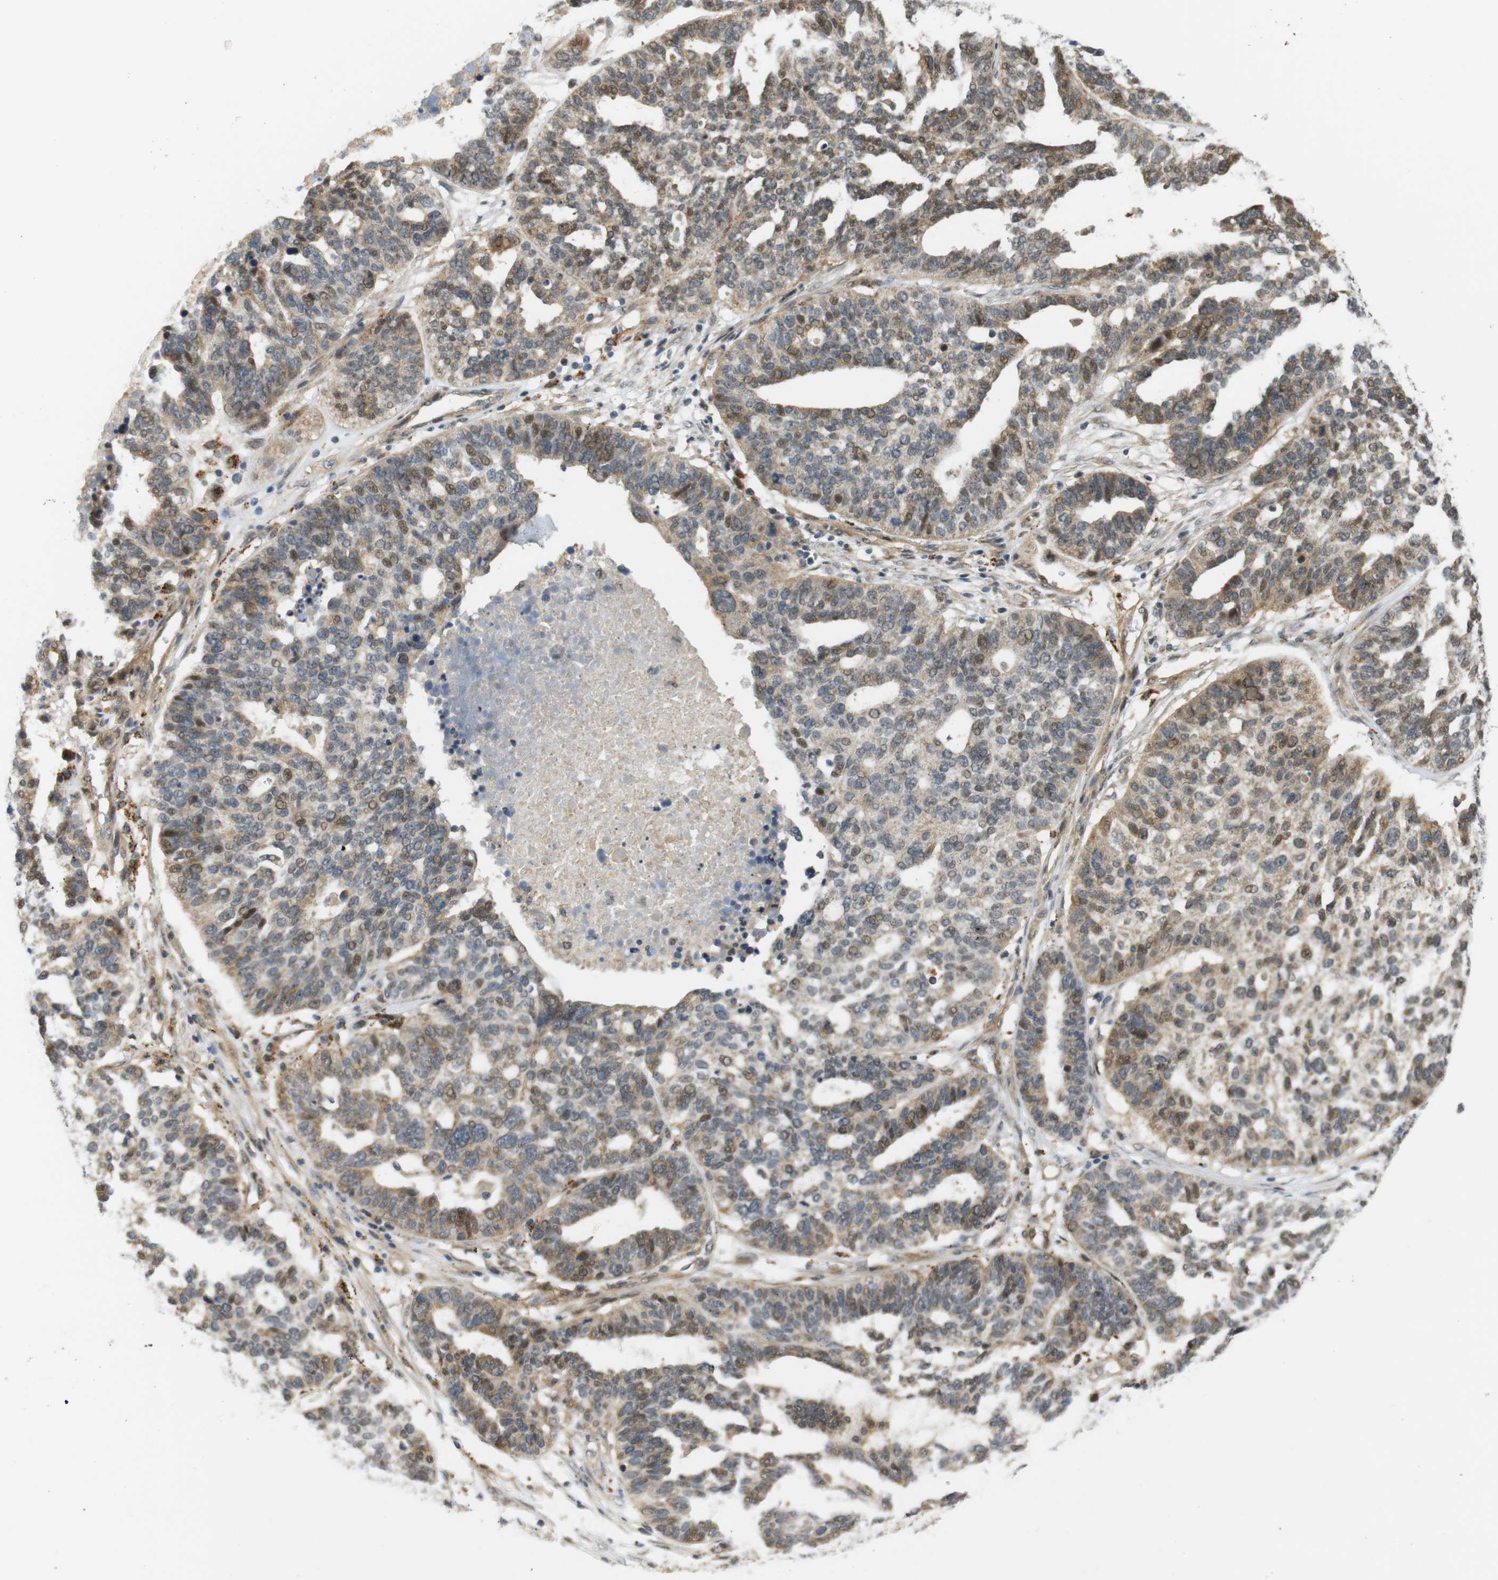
{"staining": {"intensity": "moderate", "quantity": "25%-75%", "location": "cytoplasmic/membranous,nuclear"}, "tissue": "ovarian cancer", "cell_type": "Tumor cells", "image_type": "cancer", "snomed": [{"axis": "morphology", "description": "Cystadenocarcinoma, serous, NOS"}, {"axis": "topography", "description": "Ovary"}], "caption": "Tumor cells reveal medium levels of moderate cytoplasmic/membranous and nuclear staining in about 25%-75% of cells in ovarian cancer. The staining was performed using DAB (3,3'-diaminobenzidine) to visualize the protein expression in brown, while the nuclei were stained in blue with hematoxylin (Magnification: 20x).", "gene": "TSPAN9", "patient": {"sex": "female", "age": 59}}